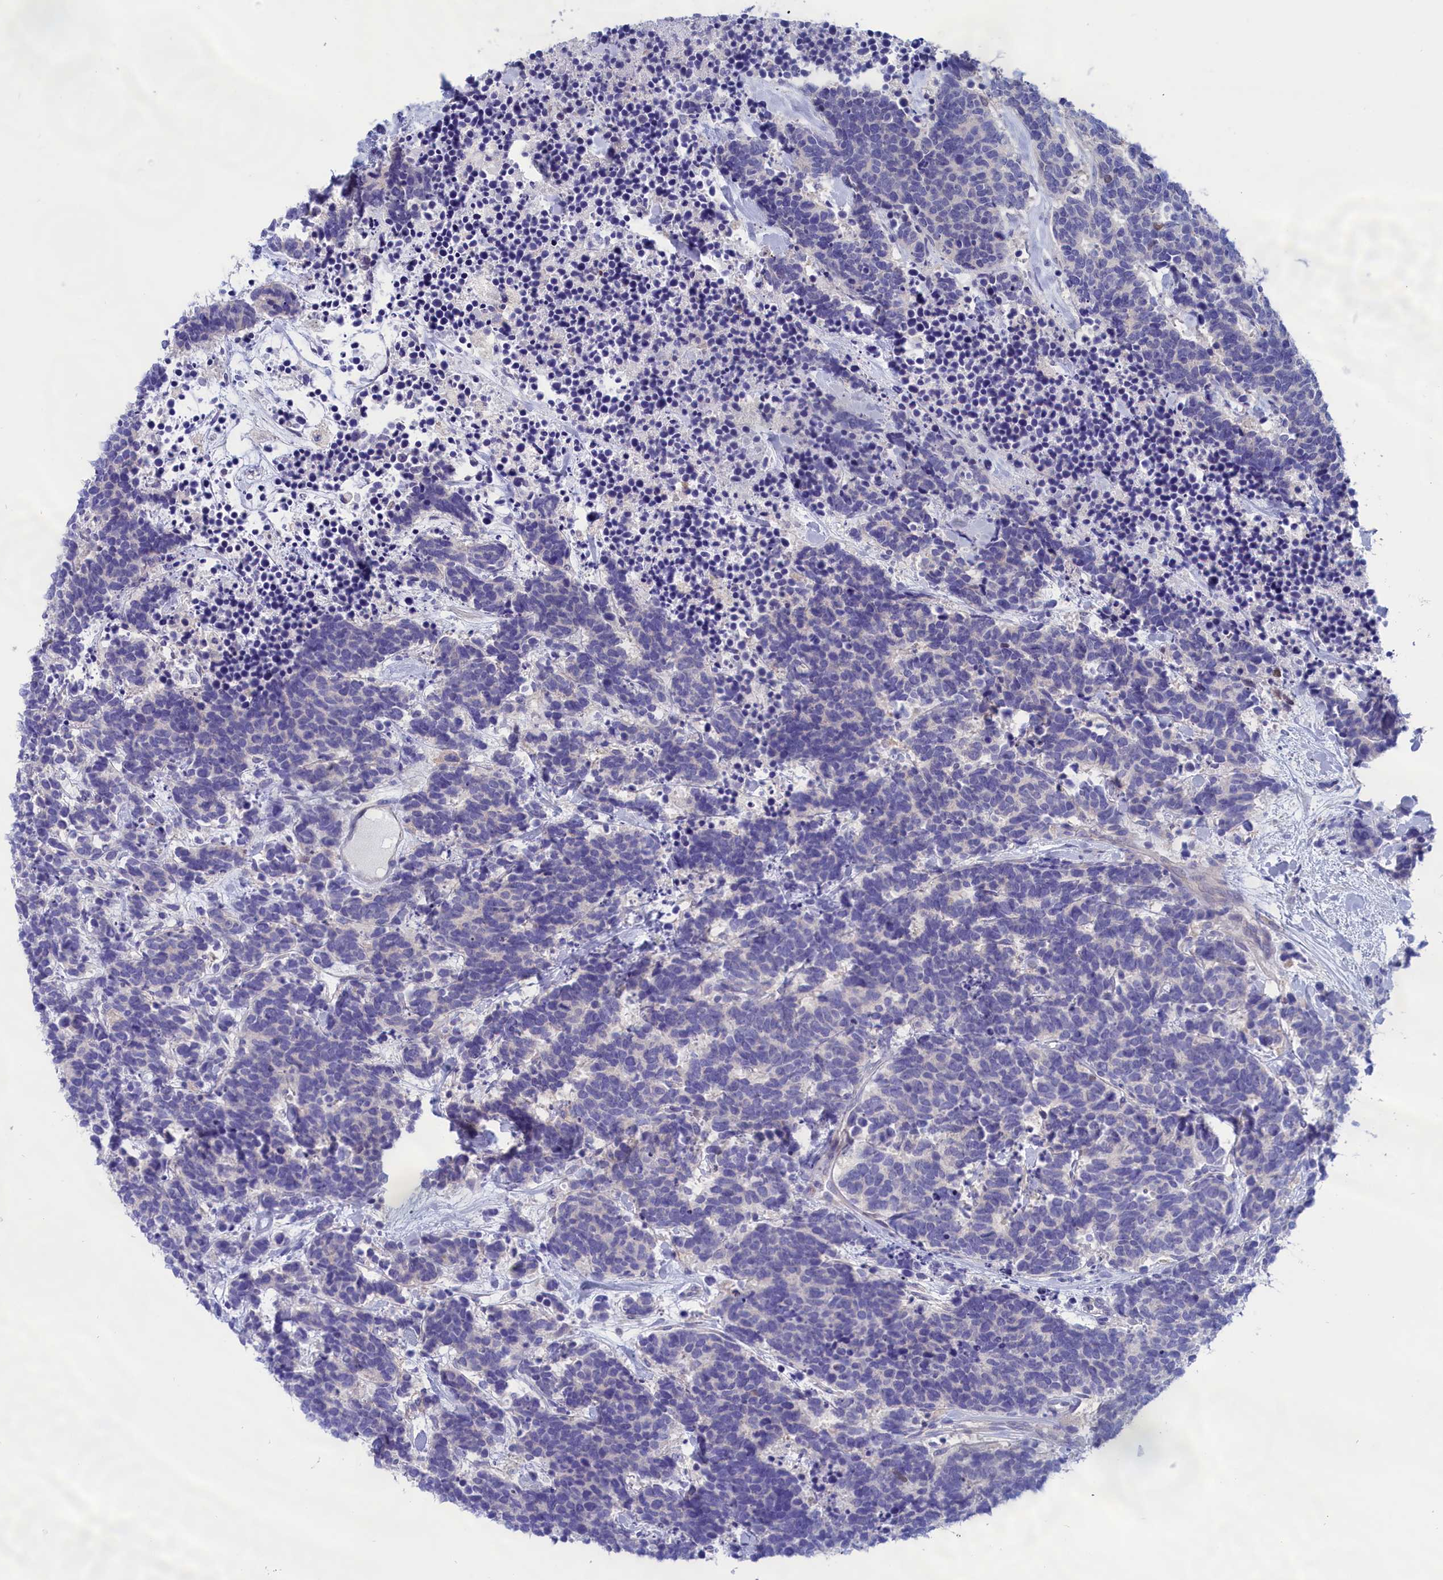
{"staining": {"intensity": "negative", "quantity": "none", "location": "none"}, "tissue": "carcinoid", "cell_type": "Tumor cells", "image_type": "cancer", "snomed": [{"axis": "morphology", "description": "Carcinoma, NOS"}, {"axis": "morphology", "description": "Carcinoid, malignant, NOS"}, {"axis": "topography", "description": "Prostate"}], "caption": "High magnification brightfield microscopy of malignant carcinoid stained with DAB (3,3'-diaminobenzidine) (brown) and counterstained with hematoxylin (blue): tumor cells show no significant staining.", "gene": "VPS35L", "patient": {"sex": "male", "age": 57}}